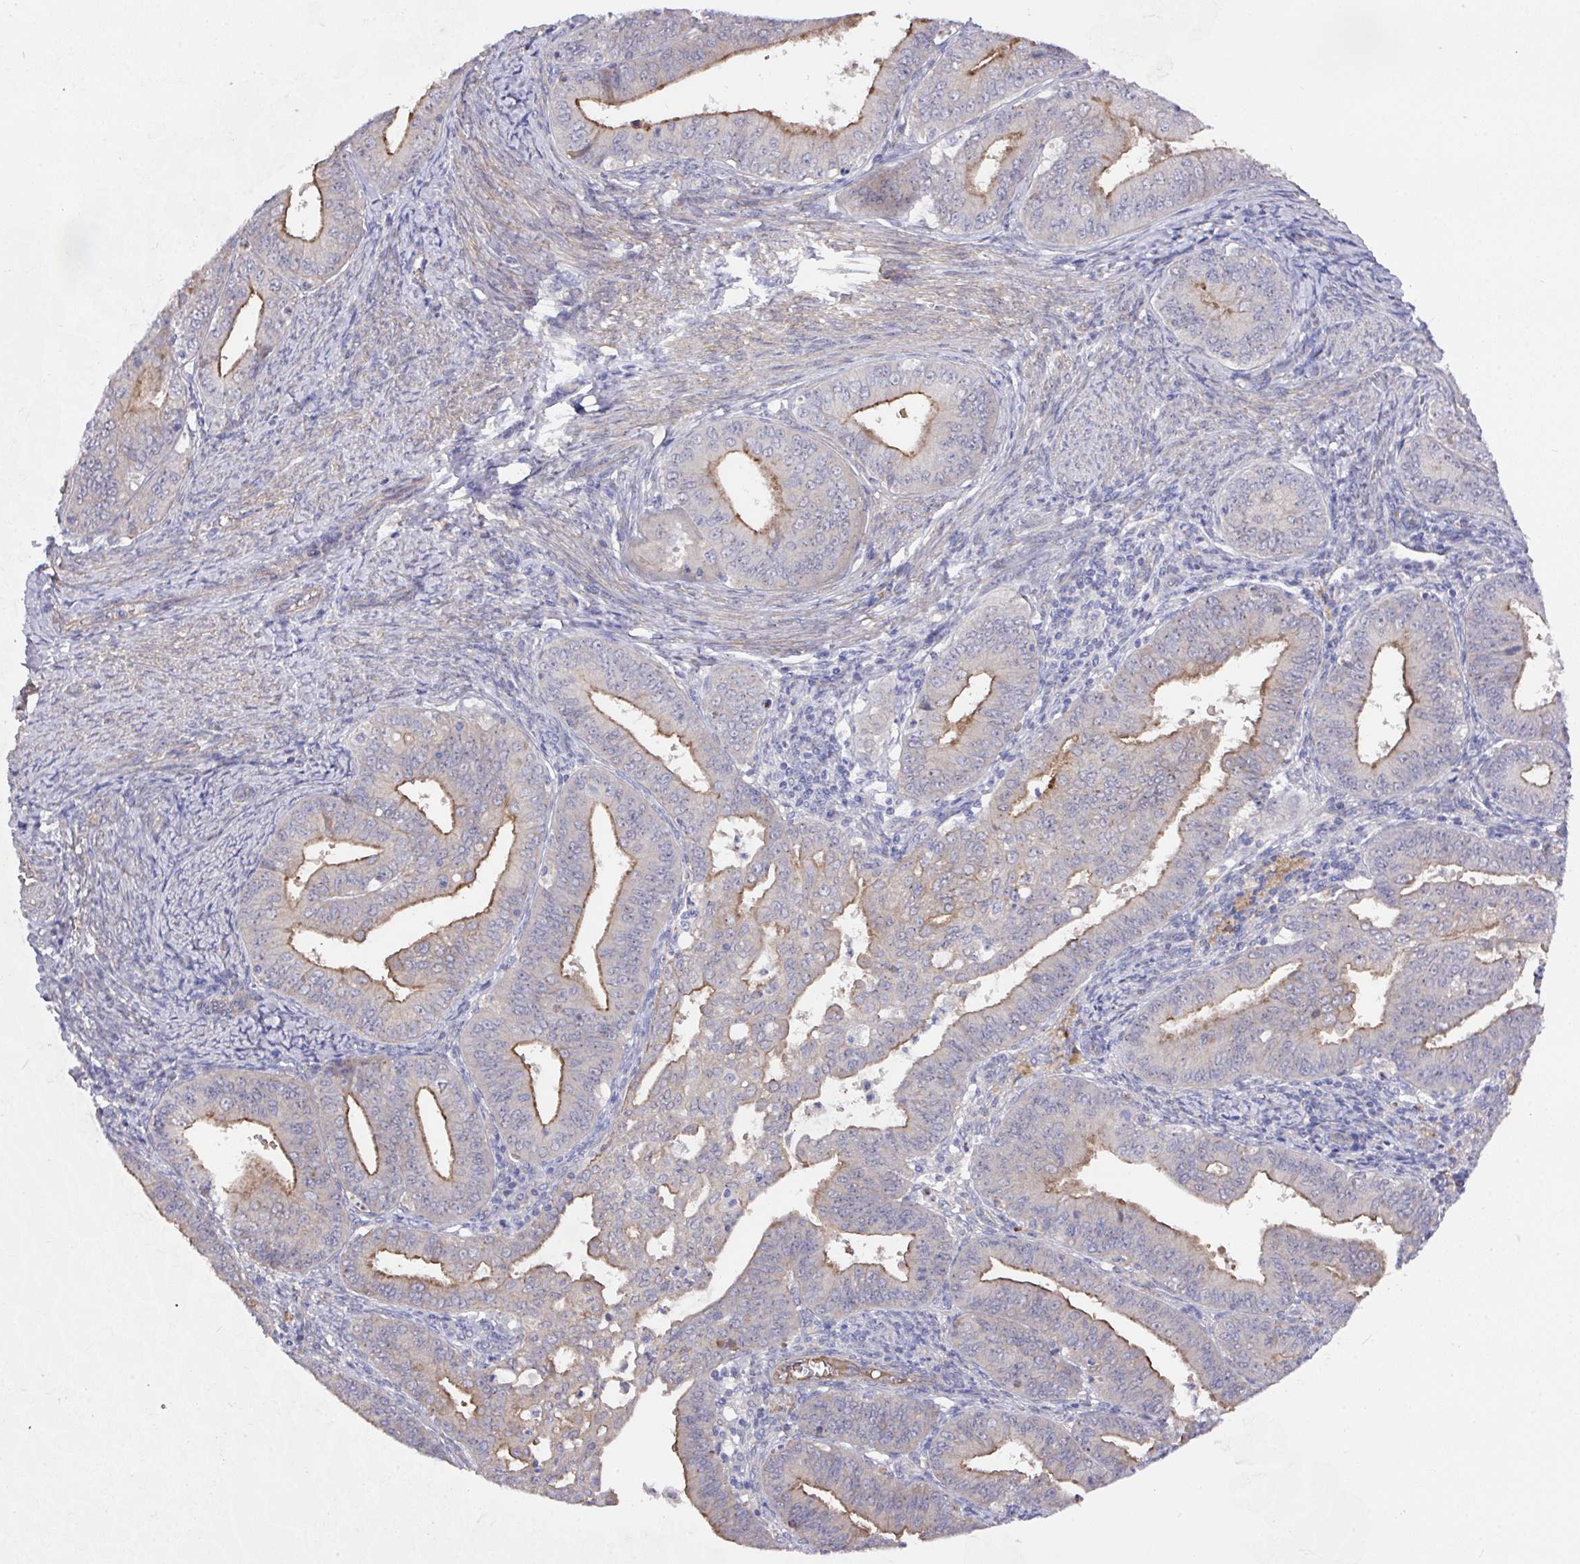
{"staining": {"intensity": "moderate", "quantity": "25%-75%", "location": "cytoplasmic/membranous"}, "tissue": "endometrial cancer", "cell_type": "Tumor cells", "image_type": "cancer", "snomed": [{"axis": "morphology", "description": "Adenocarcinoma, NOS"}, {"axis": "topography", "description": "Endometrium"}], "caption": "Human endometrial adenocarcinoma stained for a protein (brown) exhibits moderate cytoplasmic/membranous positive staining in approximately 25%-75% of tumor cells.", "gene": "PRR5", "patient": {"sex": "female", "age": 73}}